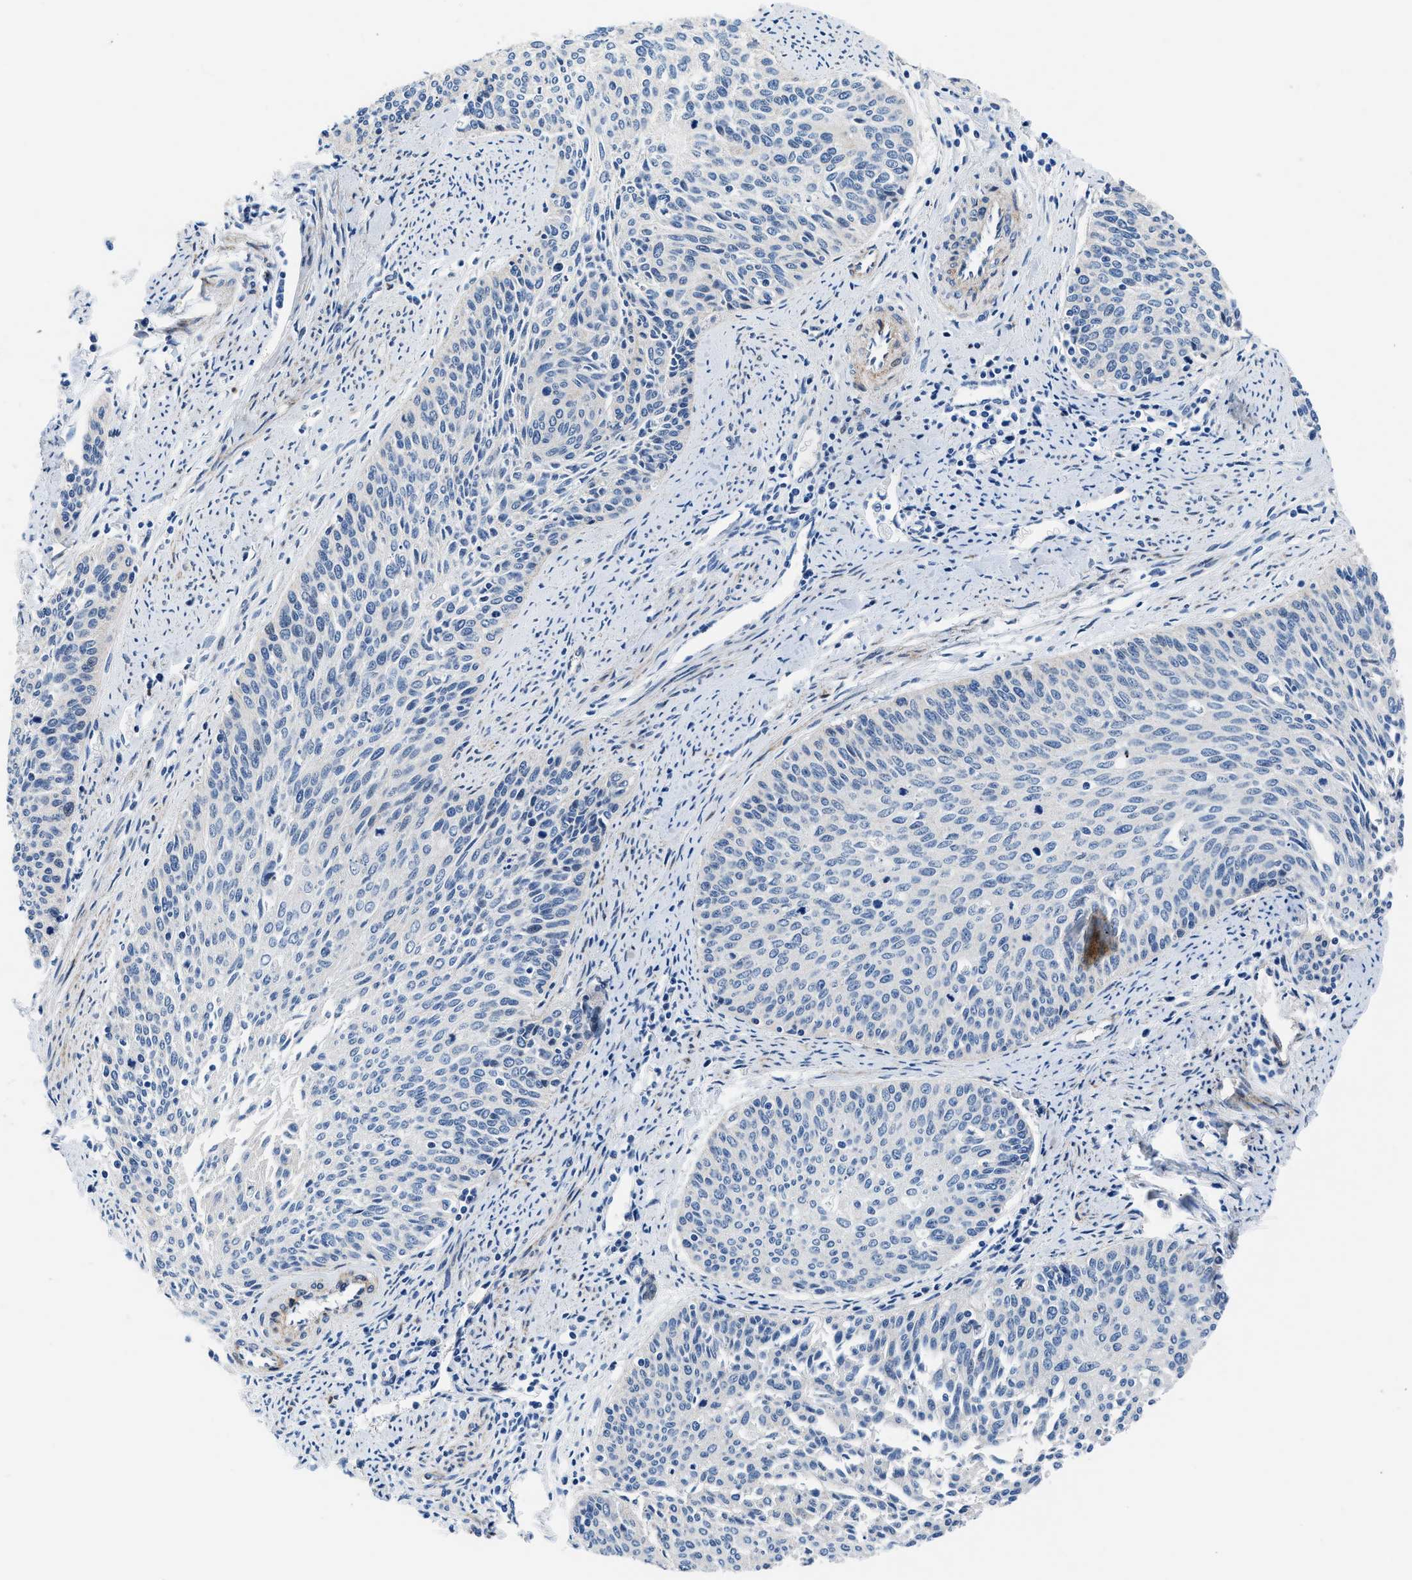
{"staining": {"intensity": "negative", "quantity": "none", "location": "none"}, "tissue": "cervical cancer", "cell_type": "Tumor cells", "image_type": "cancer", "snomed": [{"axis": "morphology", "description": "Squamous cell carcinoma, NOS"}, {"axis": "topography", "description": "Cervix"}], "caption": "The micrograph displays no significant staining in tumor cells of cervical cancer.", "gene": "DAG1", "patient": {"sex": "female", "age": 55}}